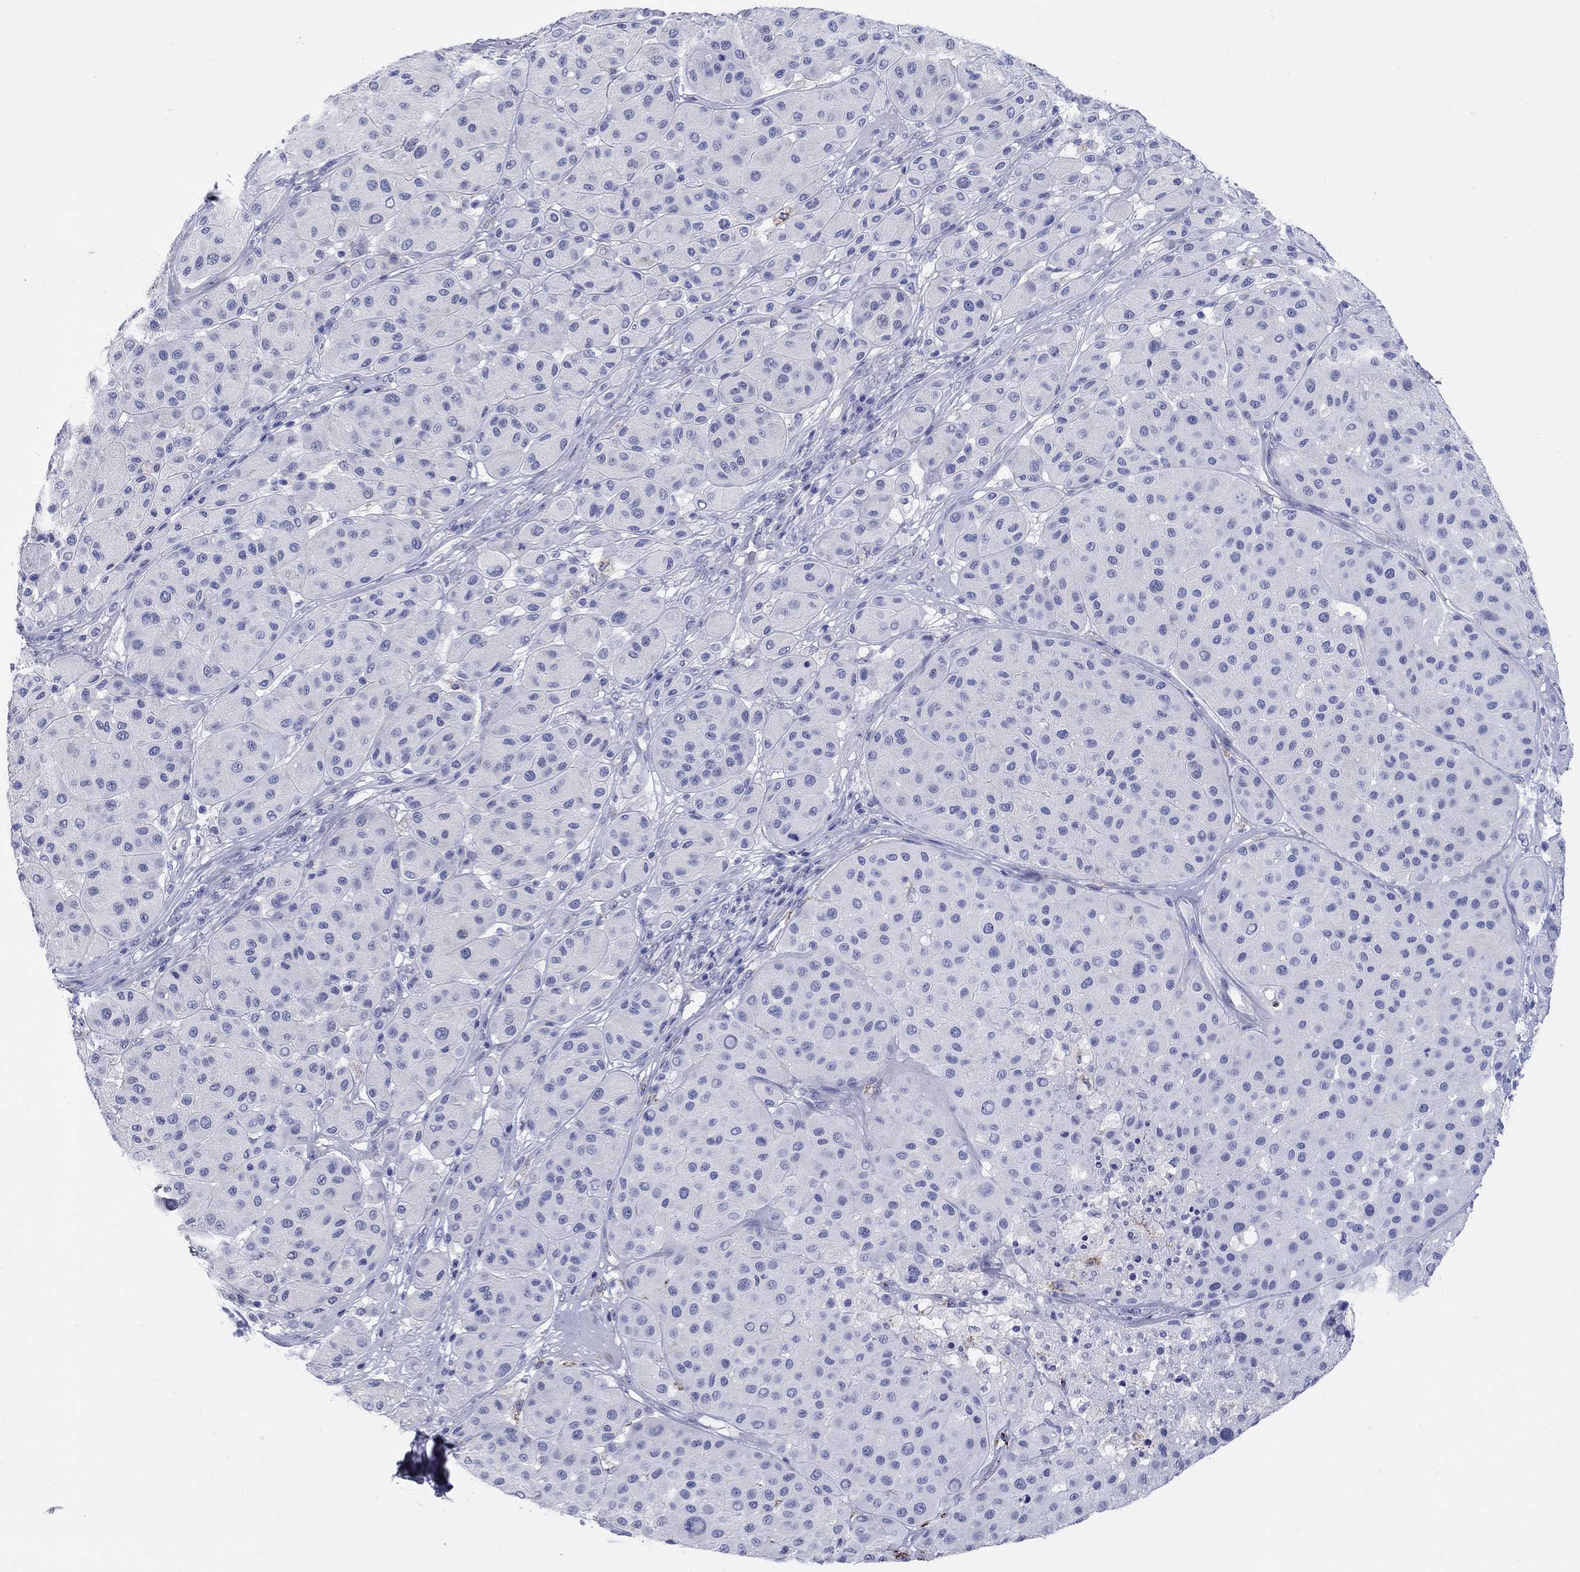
{"staining": {"intensity": "negative", "quantity": "none", "location": "none"}, "tissue": "melanoma", "cell_type": "Tumor cells", "image_type": "cancer", "snomed": [{"axis": "morphology", "description": "Malignant melanoma, Metastatic site"}, {"axis": "topography", "description": "Smooth muscle"}], "caption": "Immunohistochemical staining of melanoma shows no significant expression in tumor cells.", "gene": "AKR1C2", "patient": {"sex": "male", "age": 41}}